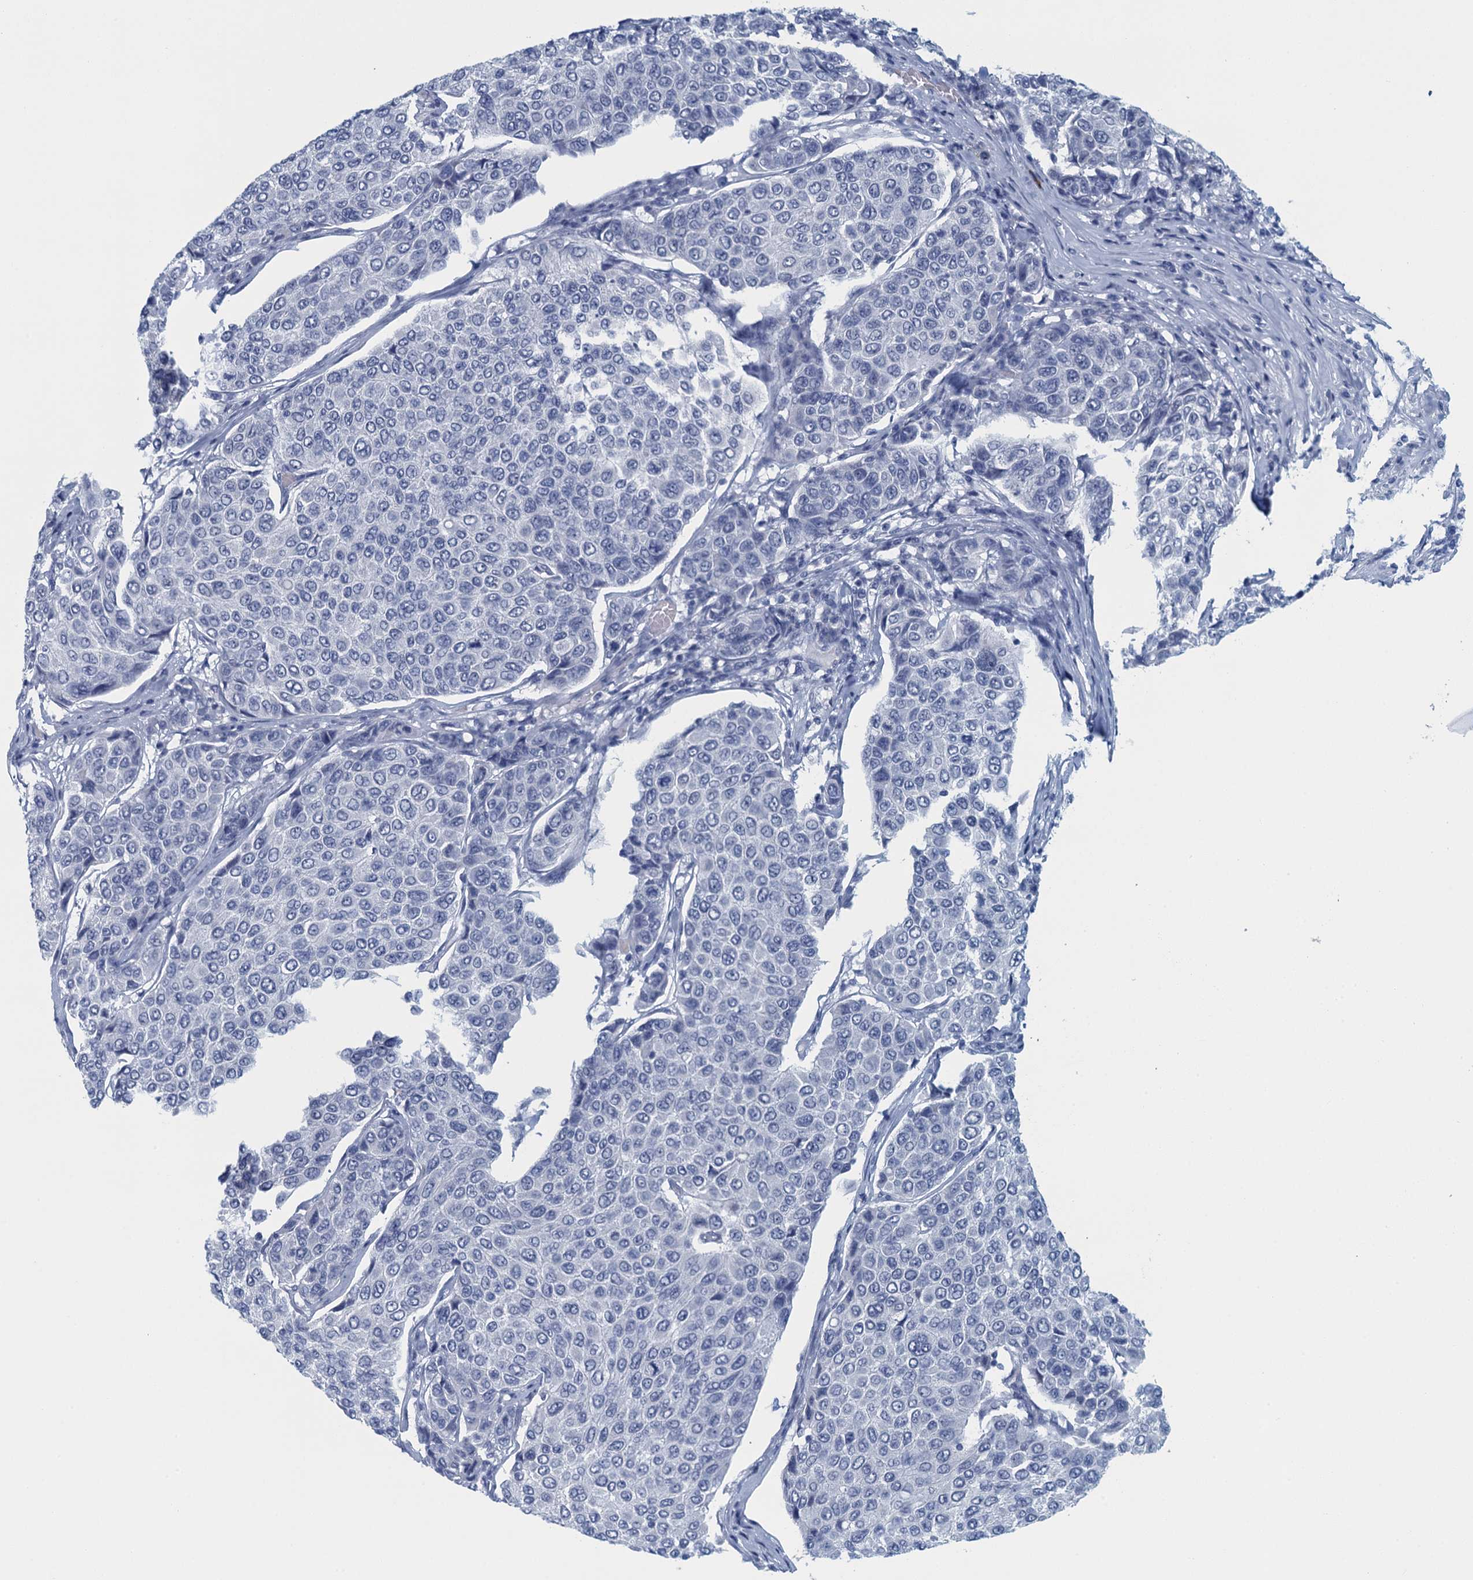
{"staining": {"intensity": "negative", "quantity": "none", "location": "none"}, "tissue": "breast cancer", "cell_type": "Tumor cells", "image_type": "cancer", "snomed": [{"axis": "morphology", "description": "Duct carcinoma"}, {"axis": "topography", "description": "Breast"}], "caption": "This is a photomicrograph of immunohistochemistry (IHC) staining of breast intraductal carcinoma, which shows no staining in tumor cells.", "gene": "TTLL9", "patient": {"sex": "female", "age": 55}}